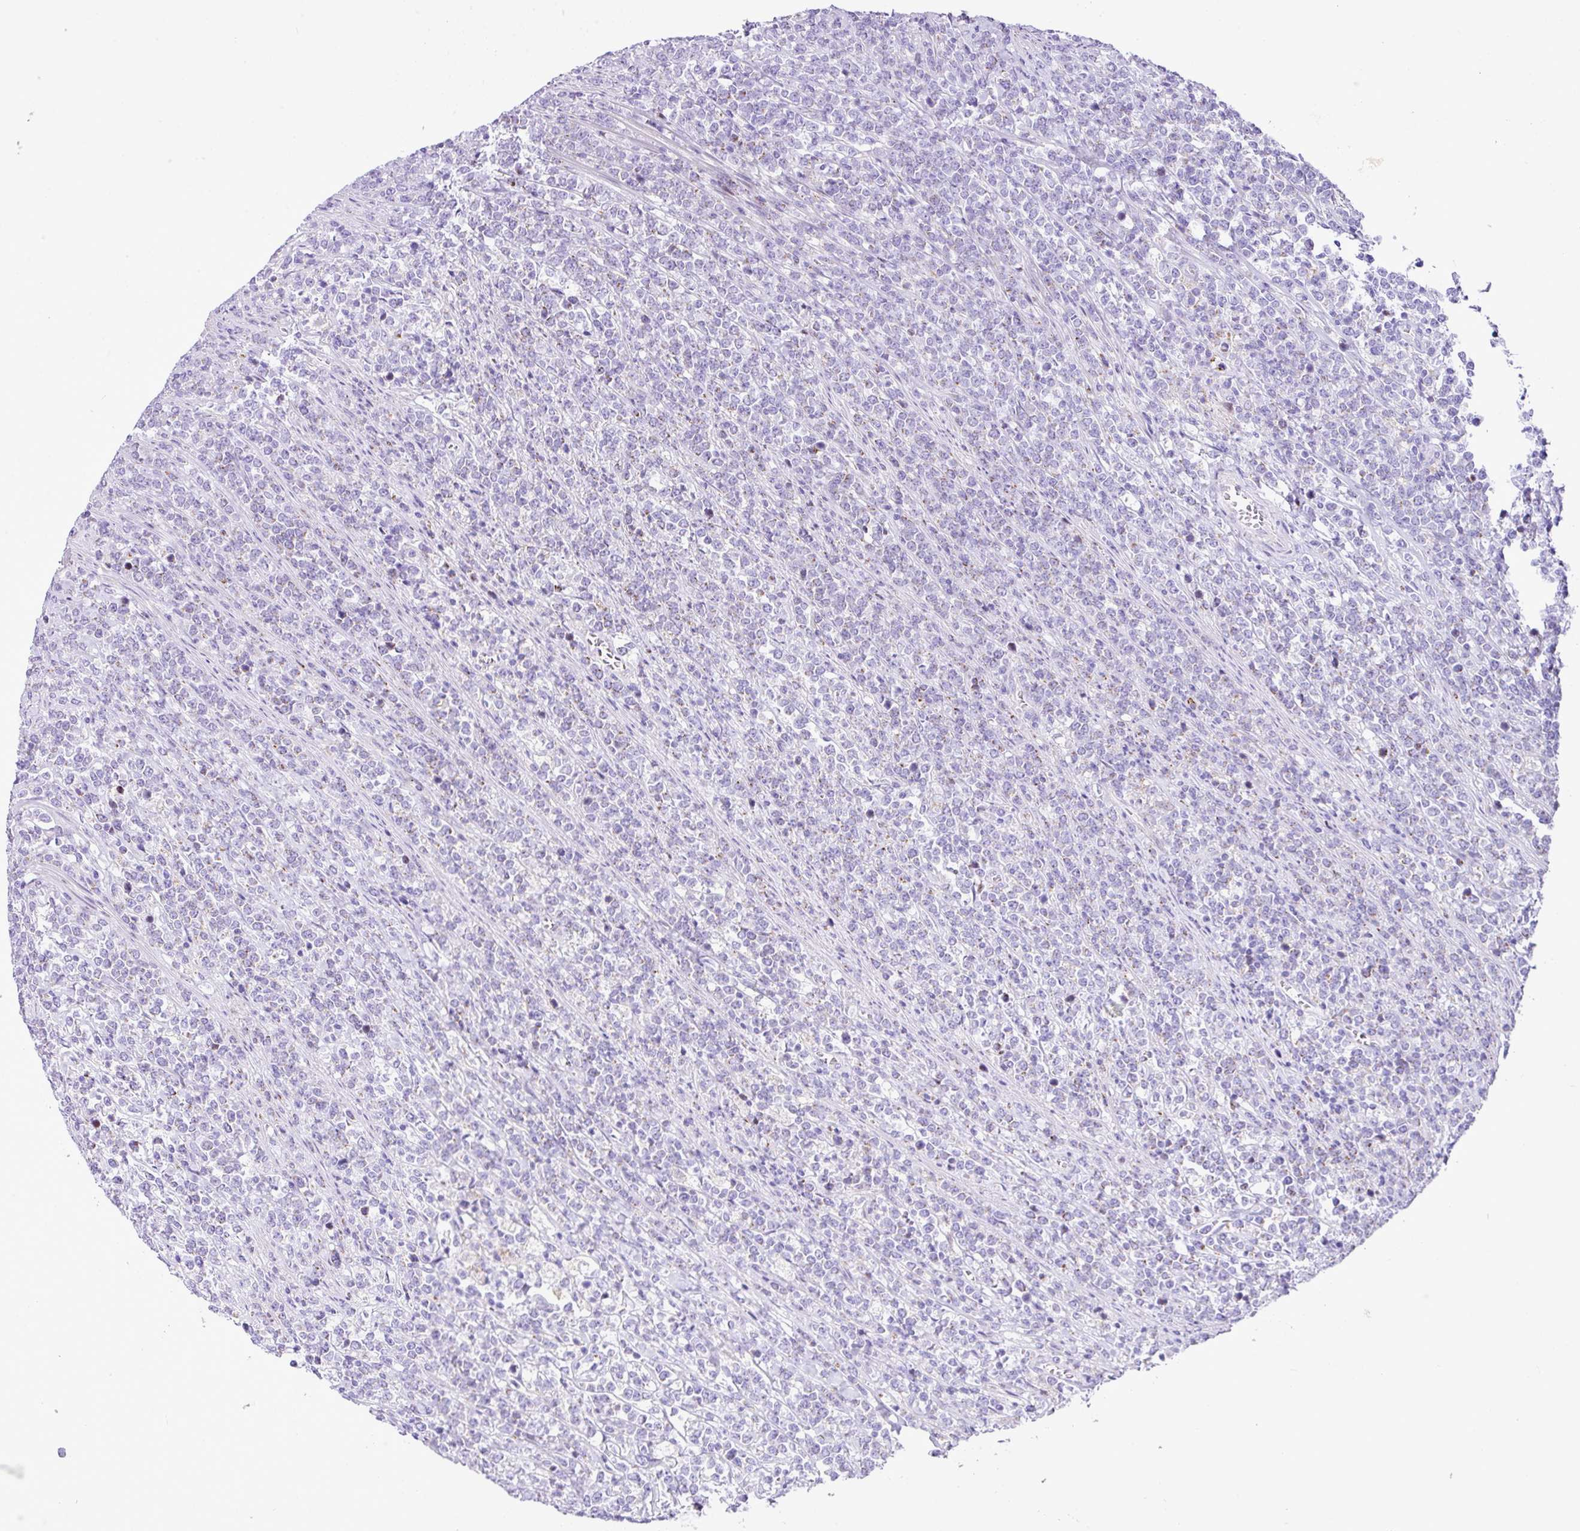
{"staining": {"intensity": "negative", "quantity": "none", "location": "none"}, "tissue": "lymphoma", "cell_type": "Tumor cells", "image_type": "cancer", "snomed": [{"axis": "morphology", "description": "Malignant lymphoma, non-Hodgkin's type, High grade"}, {"axis": "topography", "description": "Small intestine"}], "caption": "This is an immunohistochemistry (IHC) image of human high-grade malignant lymphoma, non-Hodgkin's type. There is no expression in tumor cells.", "gene": "RCAN2", "patient": {"sex": "male", "age": 8}}